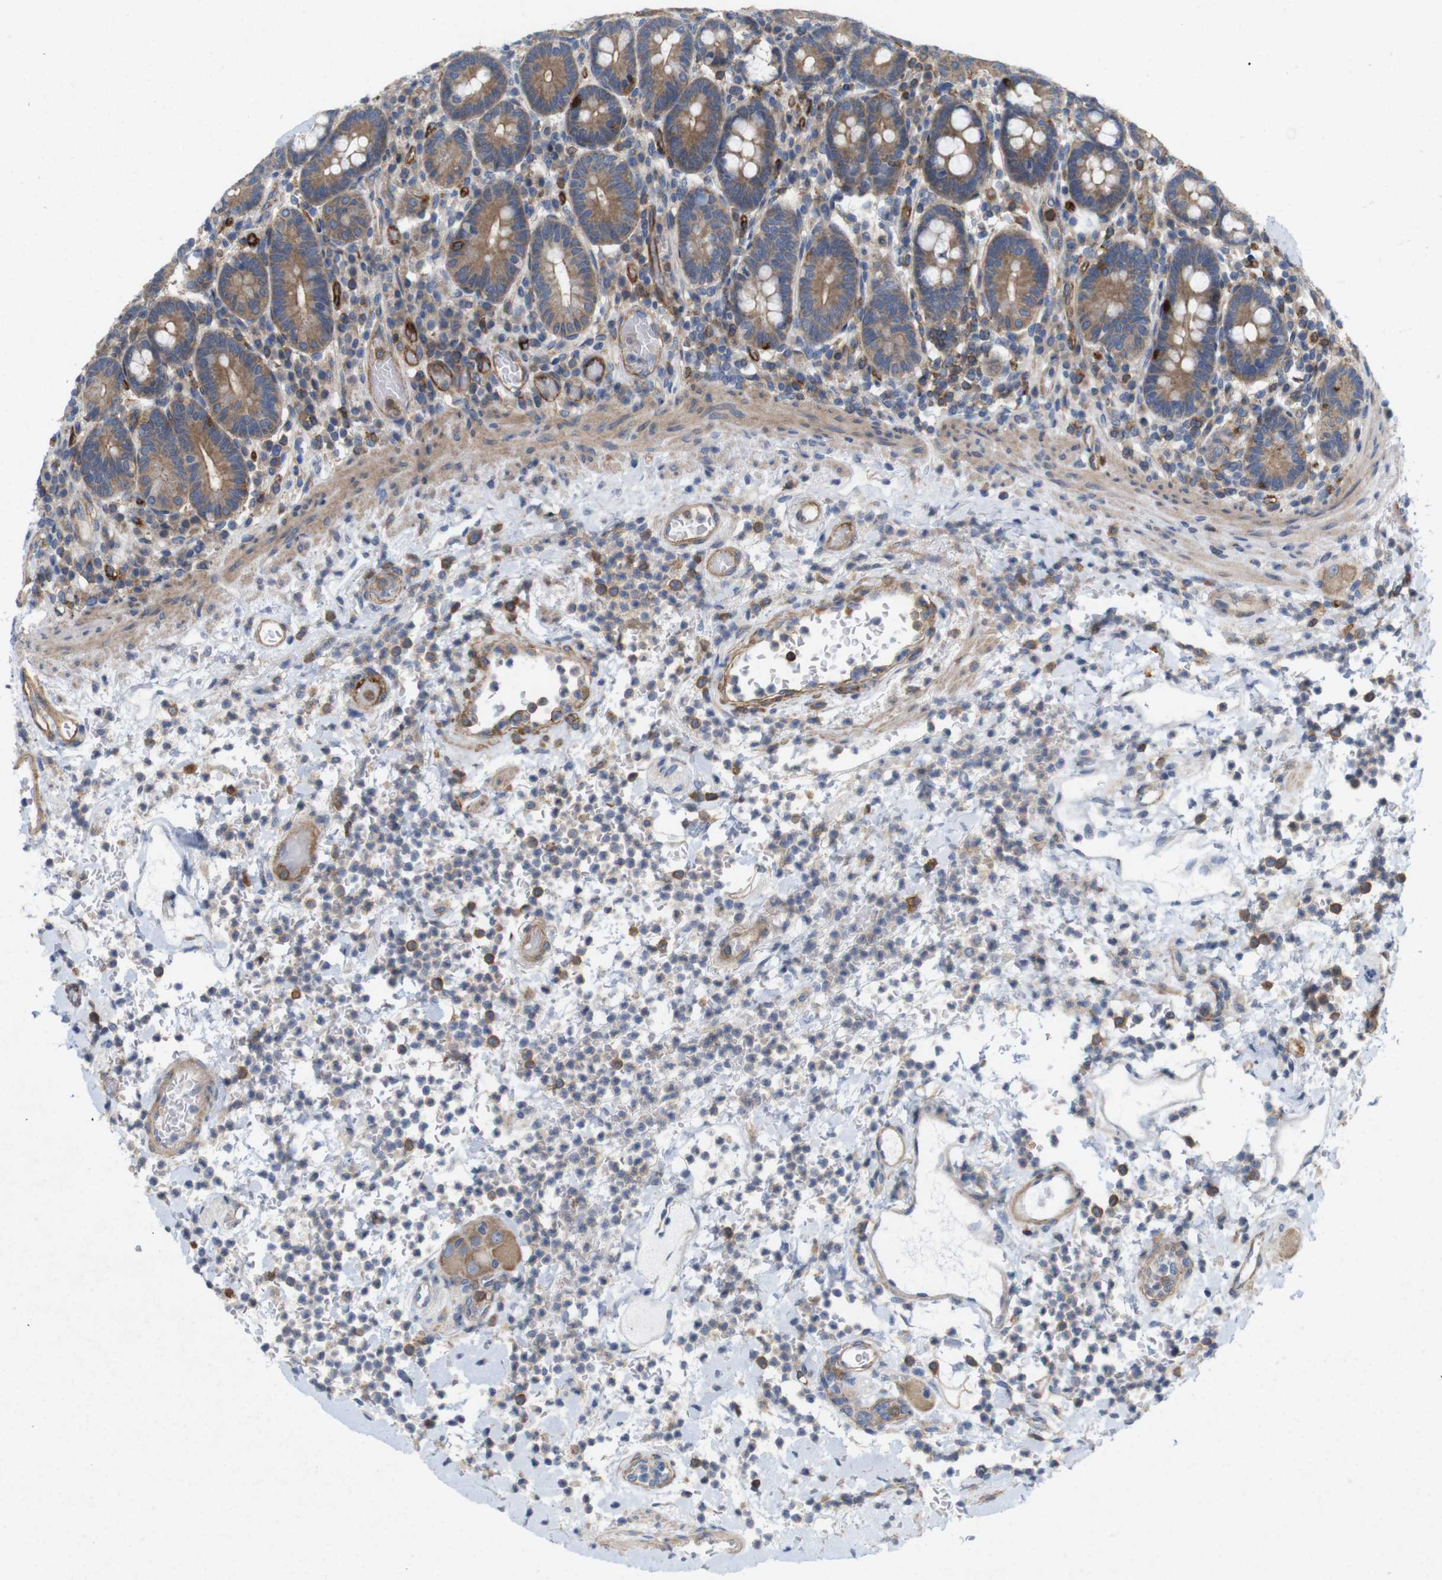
{"staining": {"intensity": "moderate", "quantity": "25%-75%", "location": "cytoplasmic/membranous"}, "tissue": "stomach", "cell_type": "Glandular cells", "image_type": "normal", "snomed": [{"axis": "morphology", "description": "Normal tissue, NOS"}, {"axis": "topography", "description": "Stomach, upper"}], "caption": "A brown stain highlights moderate cytoplasmic/membranous expression of a protein in glandular cells of benign stomach.", "gene": "SIGLEC8", "patient": {"sex": "male", "age": 68}}